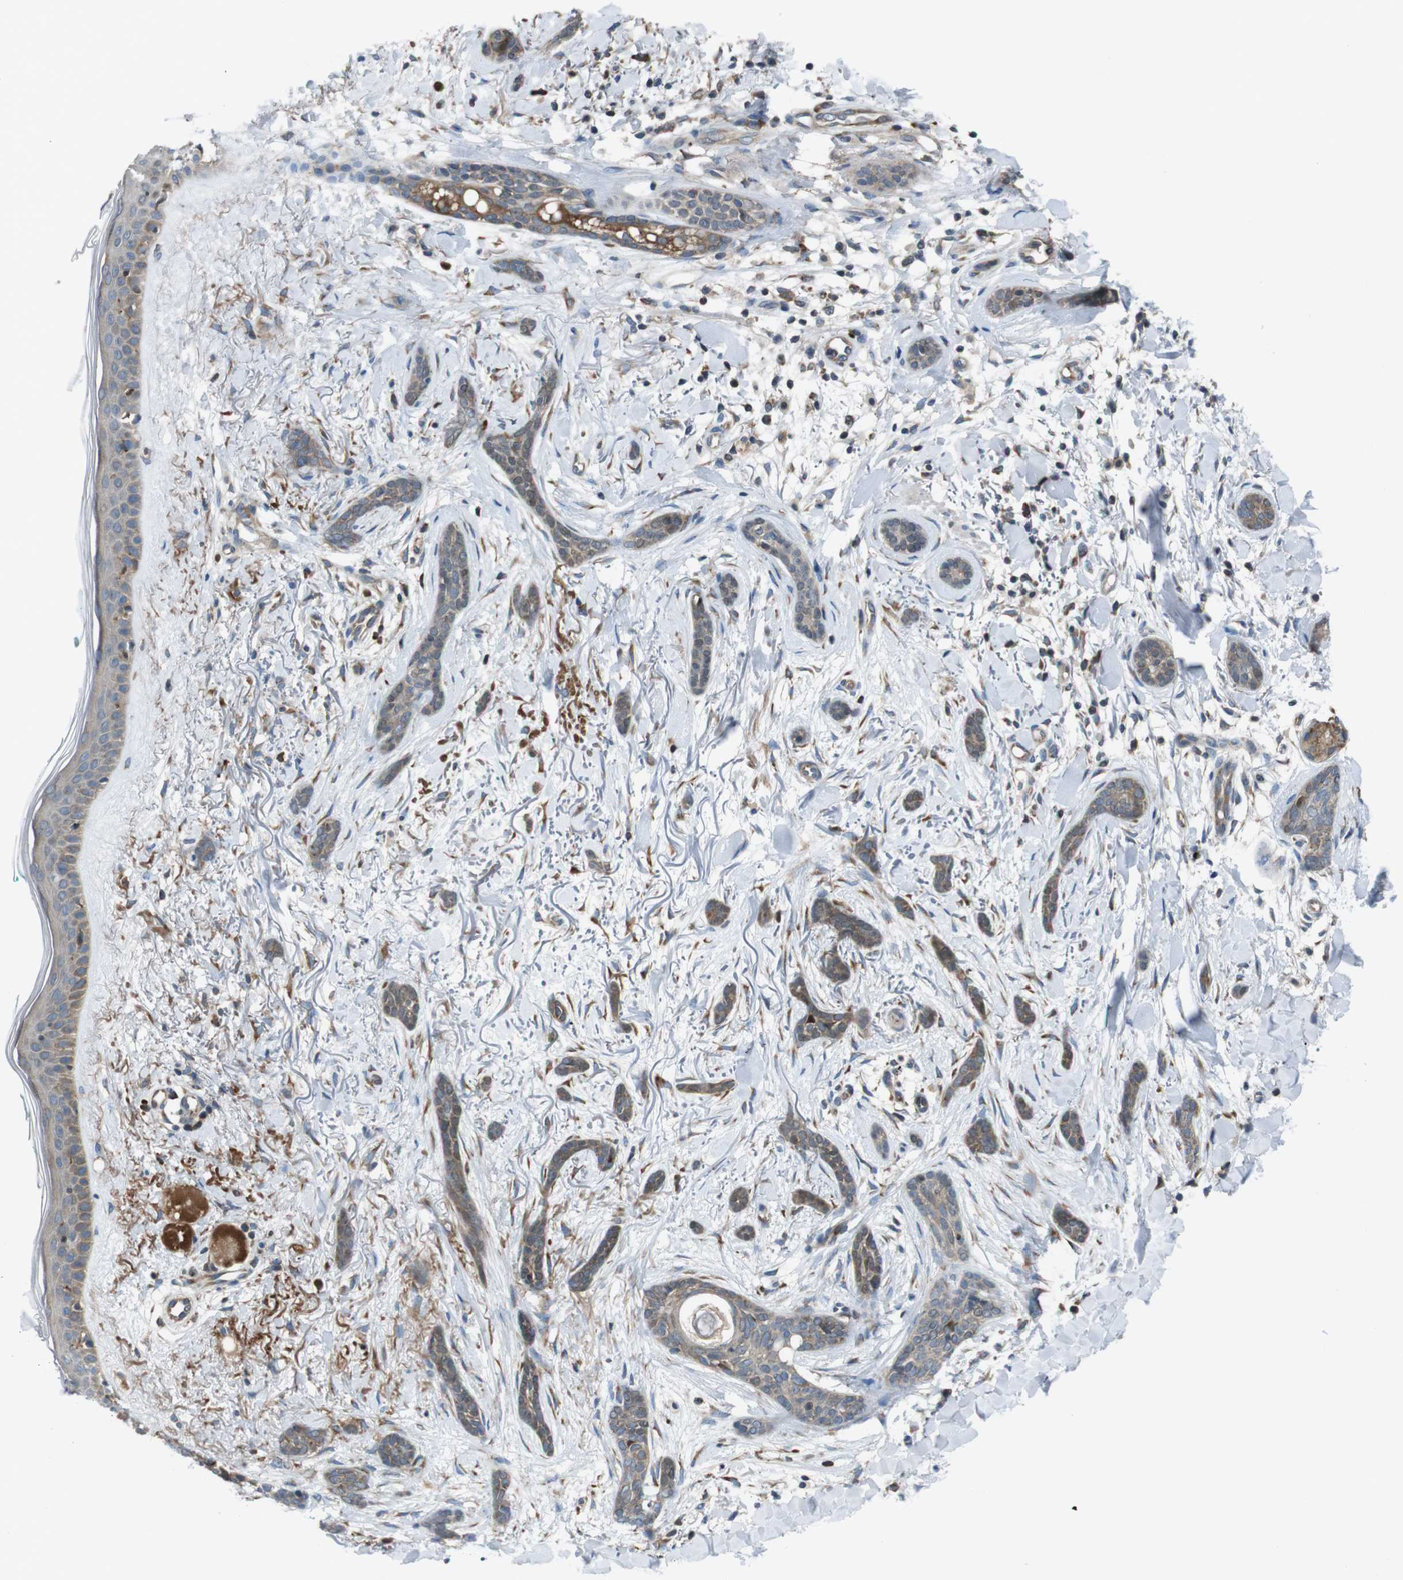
{"staining": {"intensity": "moderate", "quantity": ">75%", "location": "cytoplasmic/membranous"}, "tissue": "skin cancer", "cell_type": "Tumor cells", "image_type": "cancer", "snomed": [{"axis": "morphology", "description": "Basal cell carcinoma"}, {"axis": "morphology", "description": "Adnexal tumor, benign"}, {"axis": "topography", "description": "Skin"}], "caption": "A histopathology image of human skin benign adnexal tumor stained for a protein shows moderate cytoplasmic/membranous brown staining in tumor cells.", "gene": "SSR3", "patient": {"sex": "female", "age": 42}}